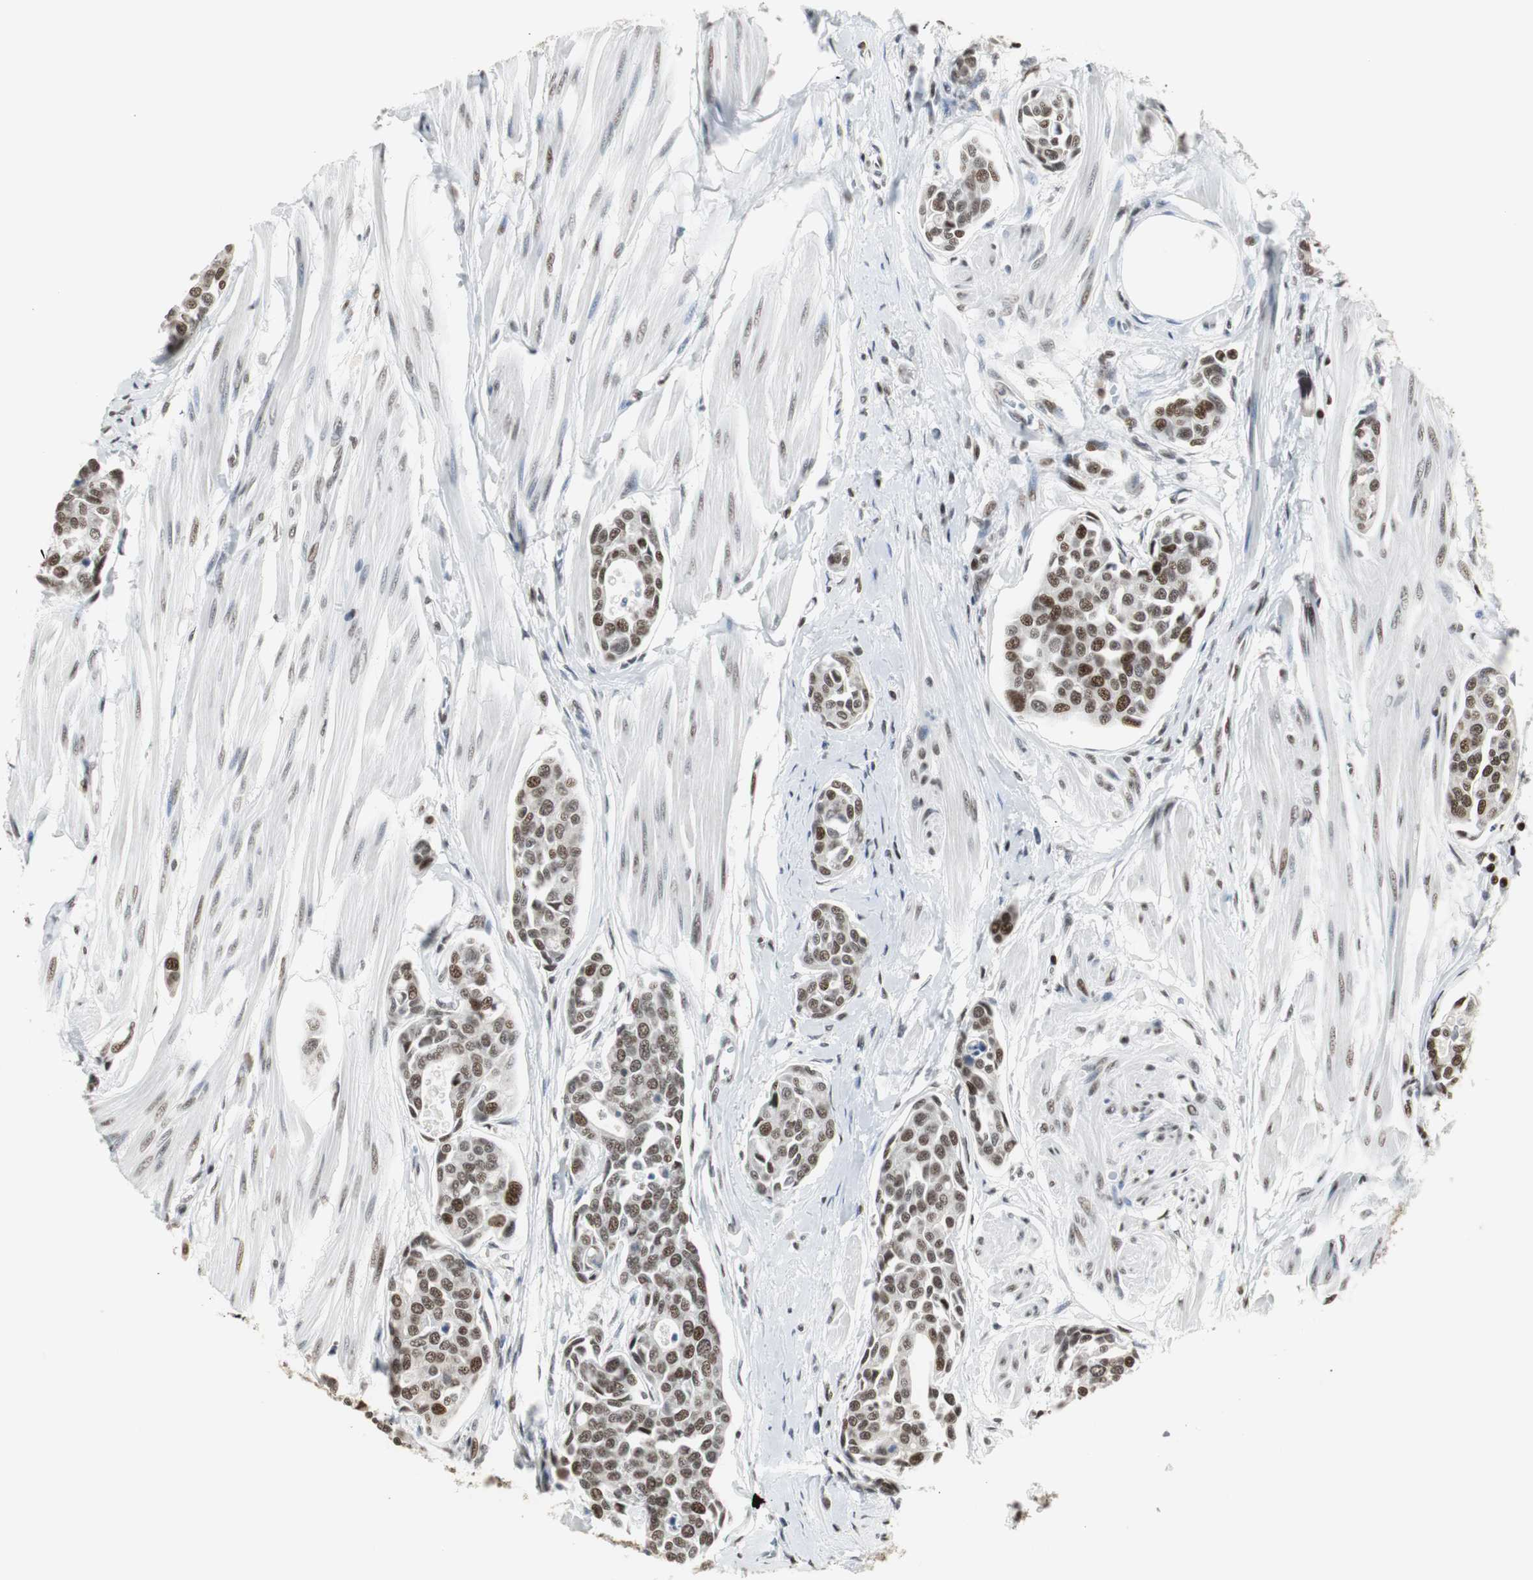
{"staining": {"intensity": "moderate", "quantity": ">75%", "location": "nuclear"}, "tissue": "urothelial cancer", "cell_type": "Tumor cells", "image_type": "cancer", "snomed": [{"axis": "morphology", "description": "Urothelial carcinoma, High grade"}, {"axis": "topography", "description": "Urinary bladder"}], "caption": "Urothelial cancer was stained to show a protein in brown. There is medium levels of moderate nuclear positivity in approximately >75% of tumor cells.", "gene": "PARN", "patient": {"sex": "male", "age": 78}}